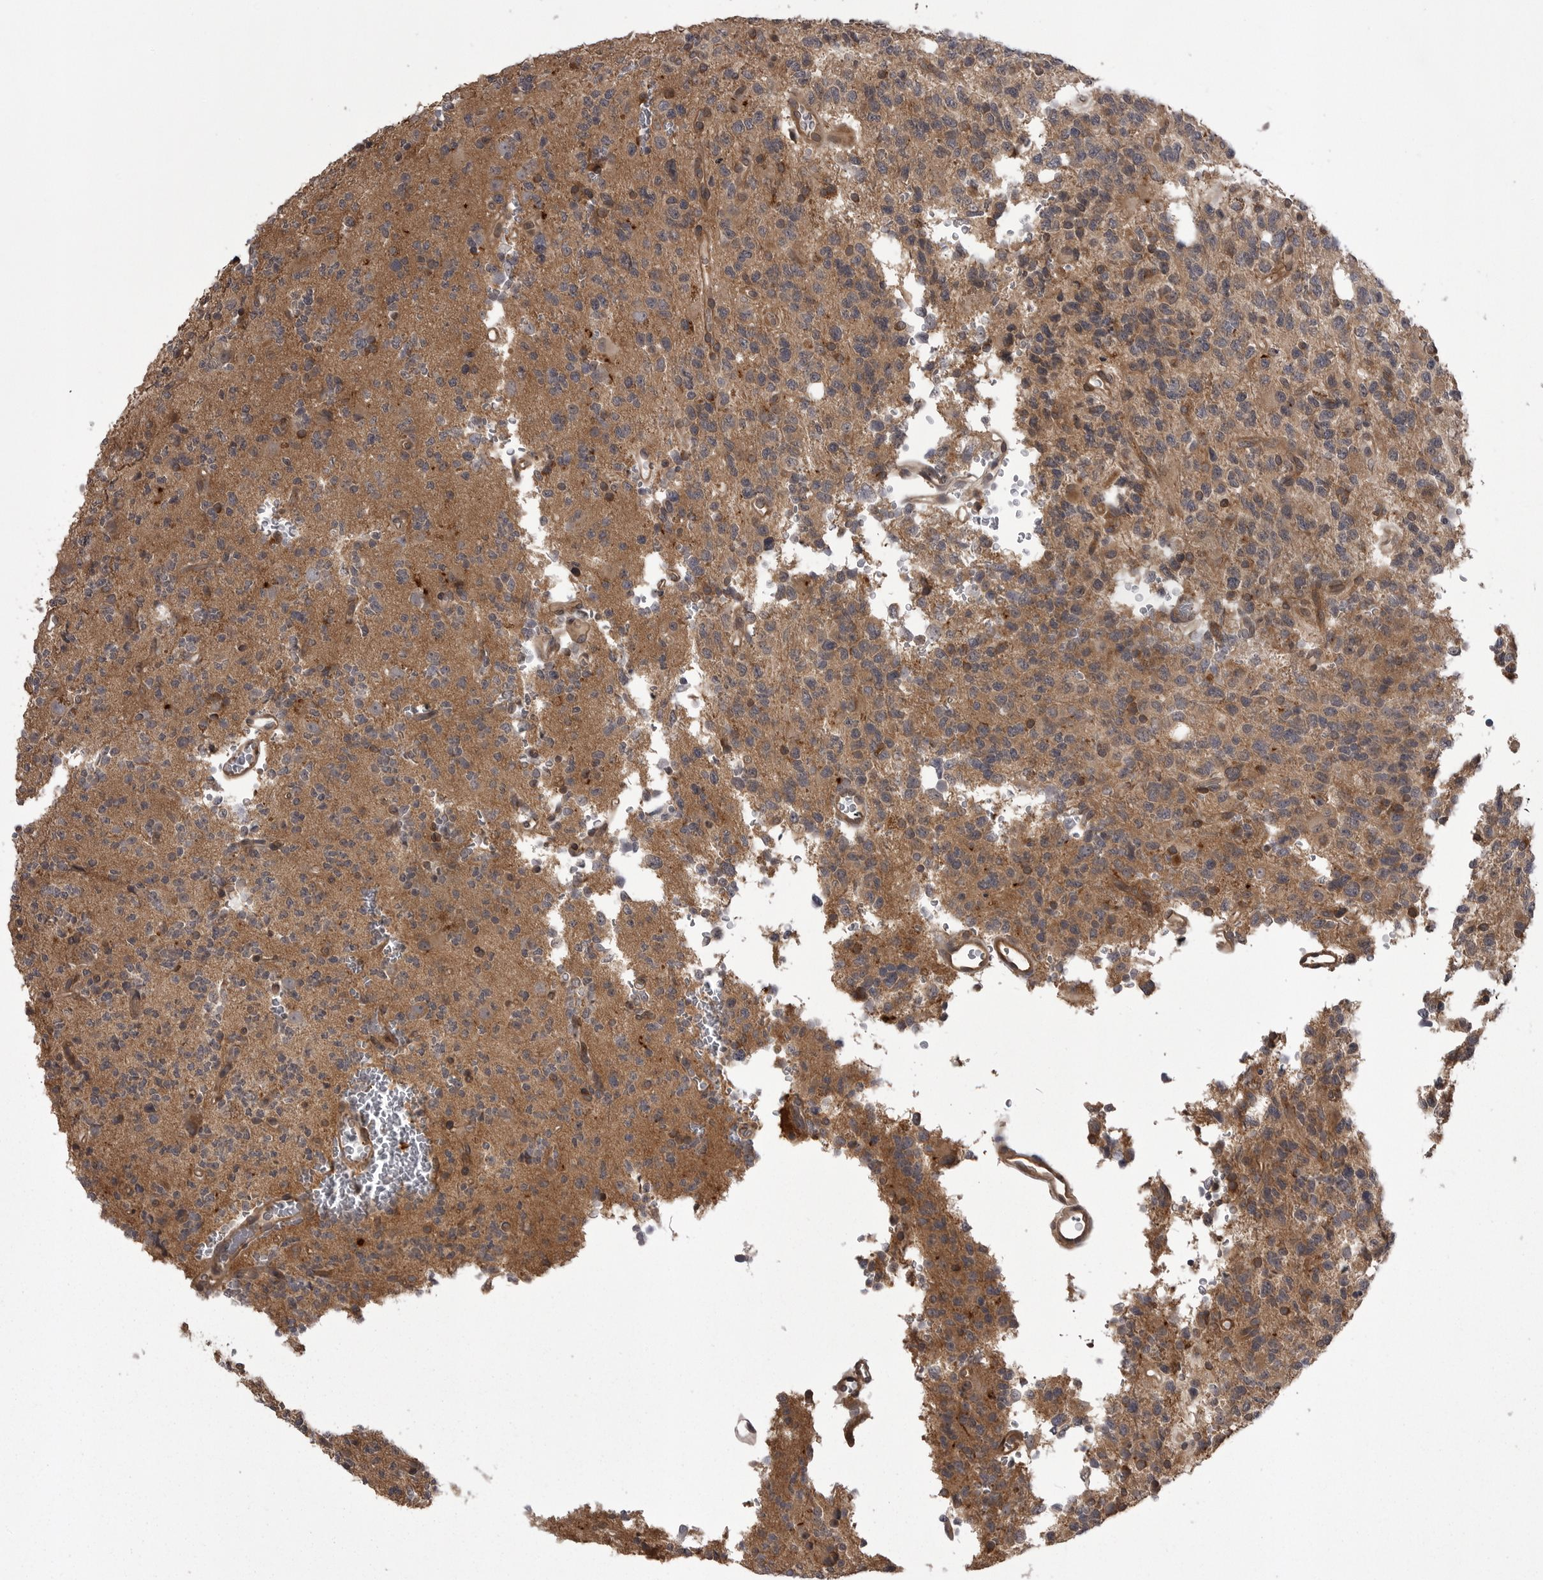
{"staining": {"intensity": "moderate", "quantity": ">75%", "location": "cytoplasmic/membranous"}, "tissue": "glioma", "cell_type": "Tumor cells", "image_type": "cancer", "snomed": [{"axis": "morphology", "description": "Glioma, malignant, High grade"}, {"axis": "topography", "description": "Brain"}], "caption": "A histopathology image of human glioma stained for a protein displays moderate cytoplasmic/membranous brown staining in tumor cells.", "gene": "STK24", "patient": {"sex": "female", "age": 62}}